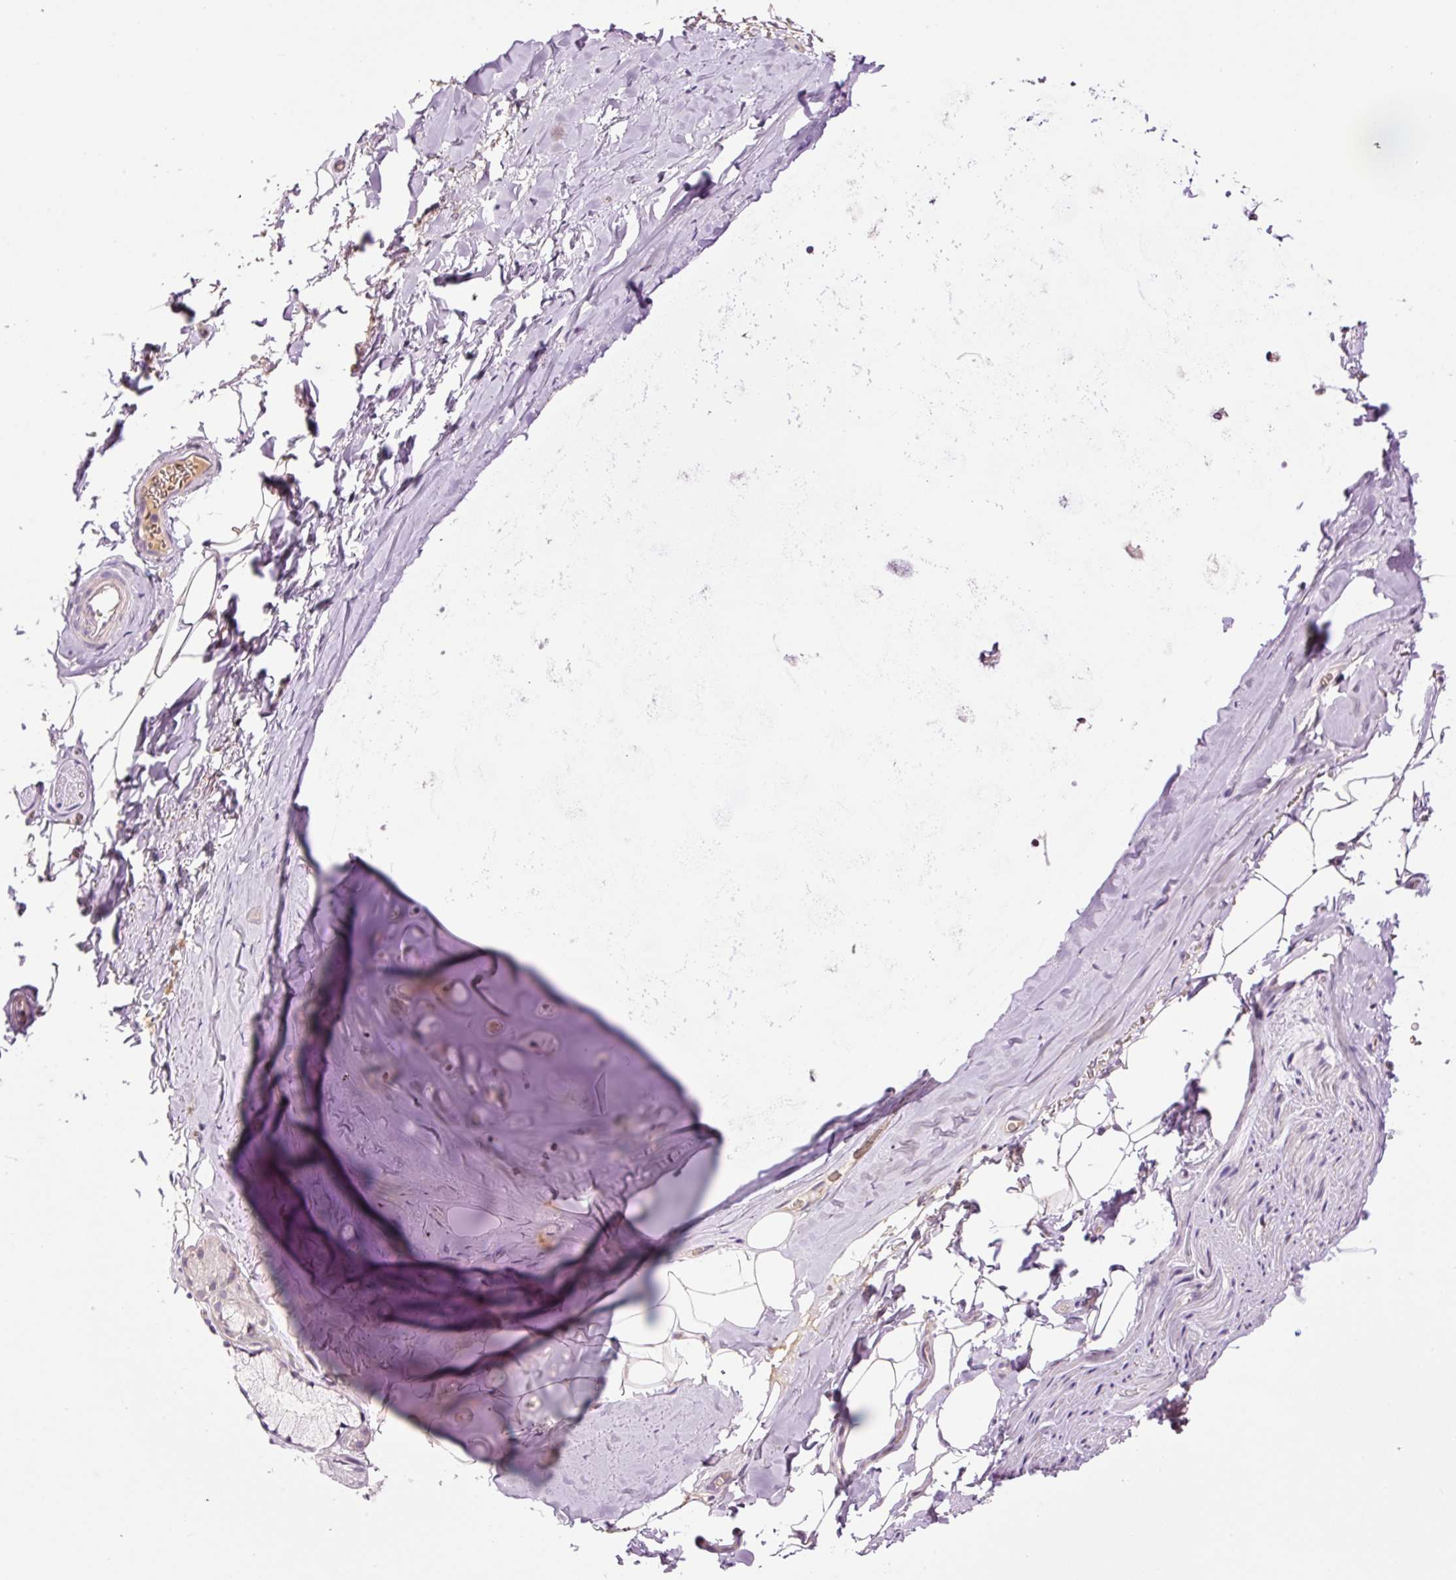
{"staining": {"intensity": "negative", "quantity": "none", "location": "none"}, "tissue": "adipose tissue", "cell_type": "Adipocytes", "image_type": "normal", "snomed": [{"axis": "morphology", "description": "Normal tissue, NOS"}, {"axis": "topography", "description": "Cartilage tissue"}, {"axis": "topography", "description": "Bronchus"}, {"axis": "topography", "description": "Peripheral nerve tissue"}], "caption": "Histopathology image shows no protein expression in adipocytes of unremarkable adipose tissue.", "gene": "DPPA4", "patient": {"sex": "male", "age": 67}}